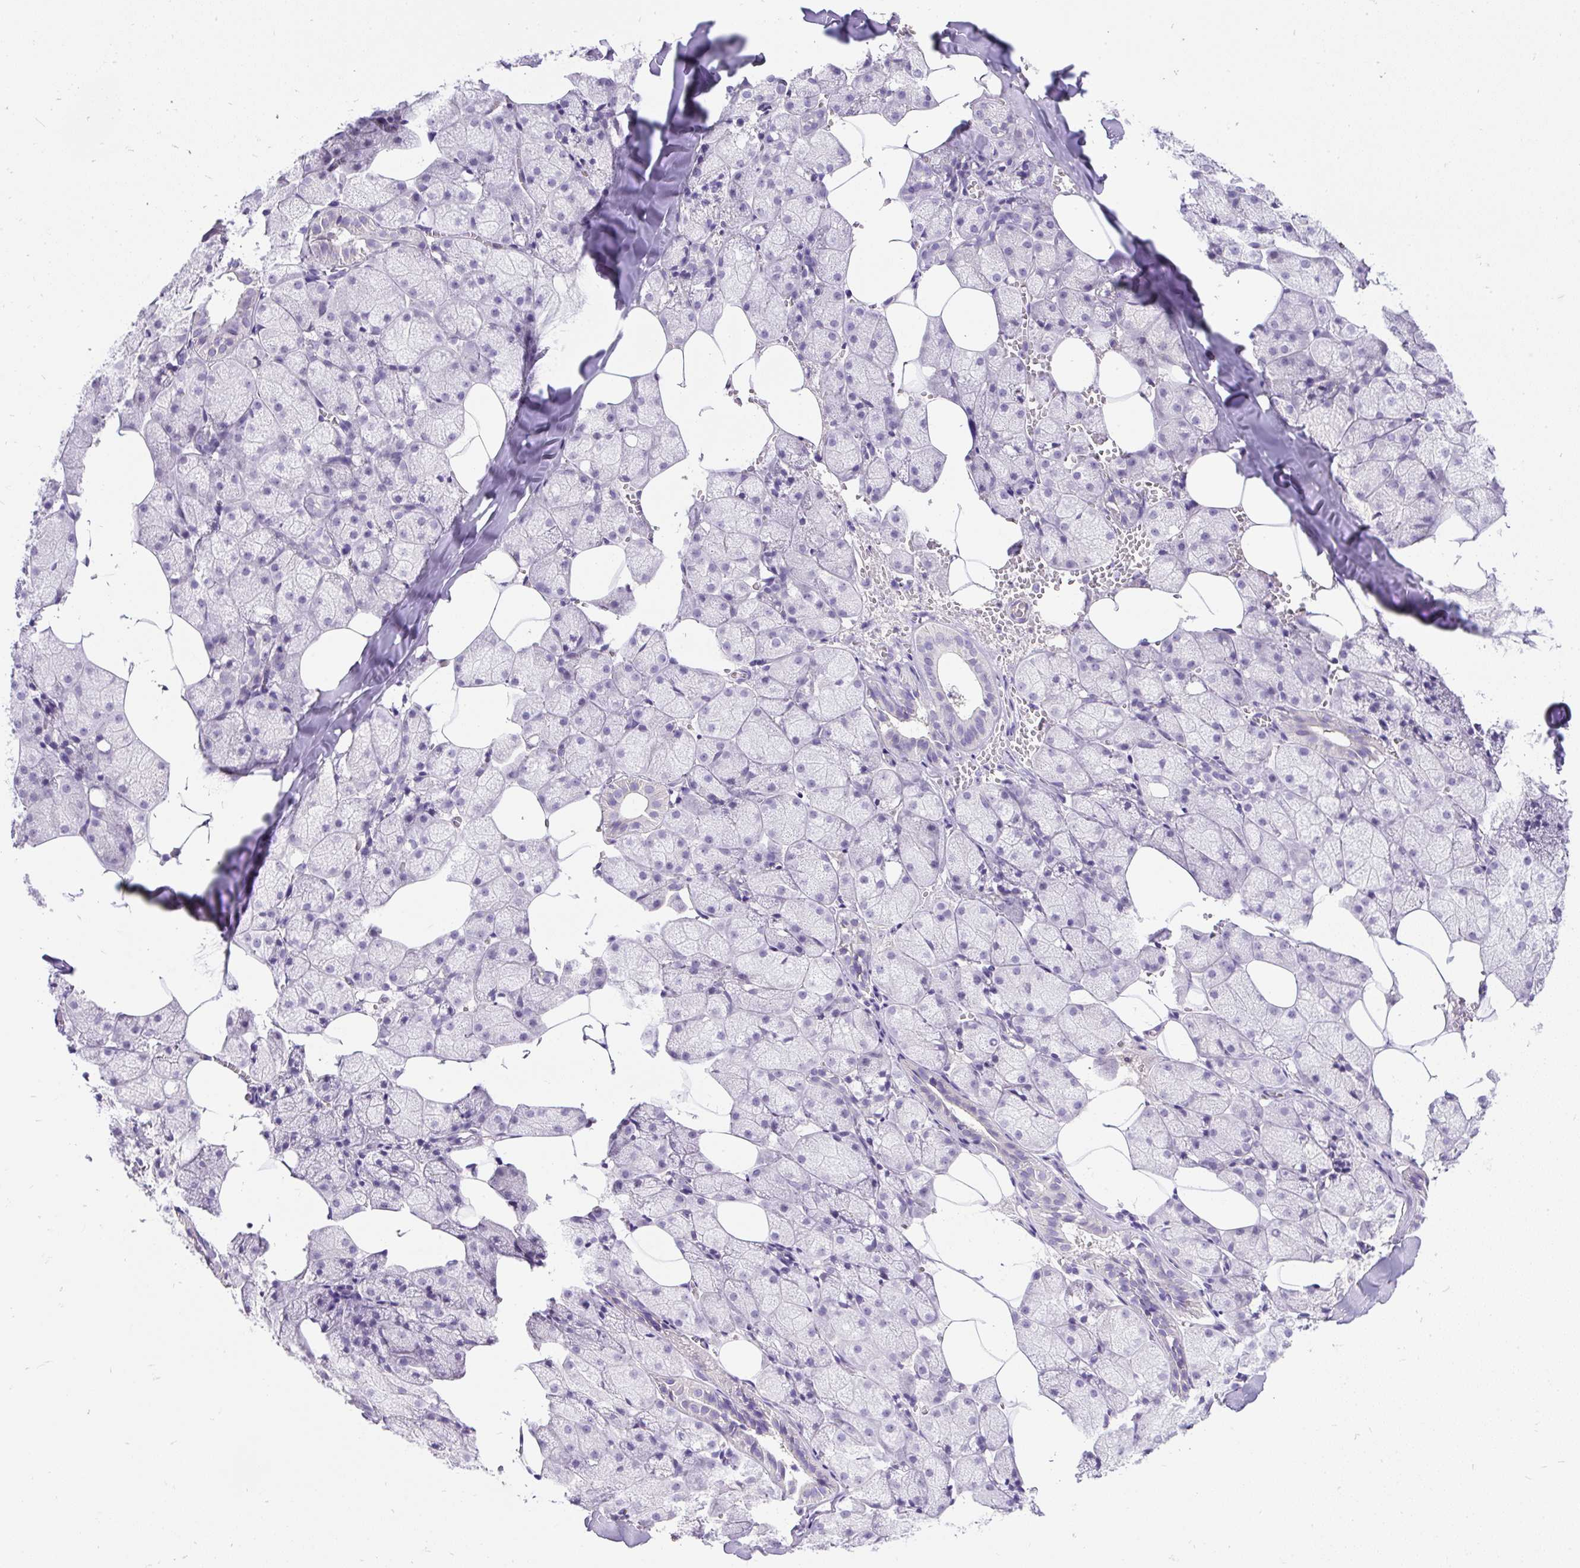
{"staining": {"intensity": "negative", "quantity": "none", "location": "none"}, "tissue": "salivary gland", "cell_type": "Glandular cells", "image_type": "normal", "snomed": [{"axis": "morphology", "description": "Normal tissue, NOS"}, {"axis": "topography", "description": "Salivary gland"}, {"axis": "topography", "description": "Peripheral nerve tissue"}], "caption": "Salivary gland was stained to show a protein in brown. There is no significant staining in glandular cells. (Brightfield microscopy of DAB (3,3'-diaminobenzidine) IHC at high magnification).", "gene": "KRTAP20", "patient": {"sex": "male", "age": 38}}